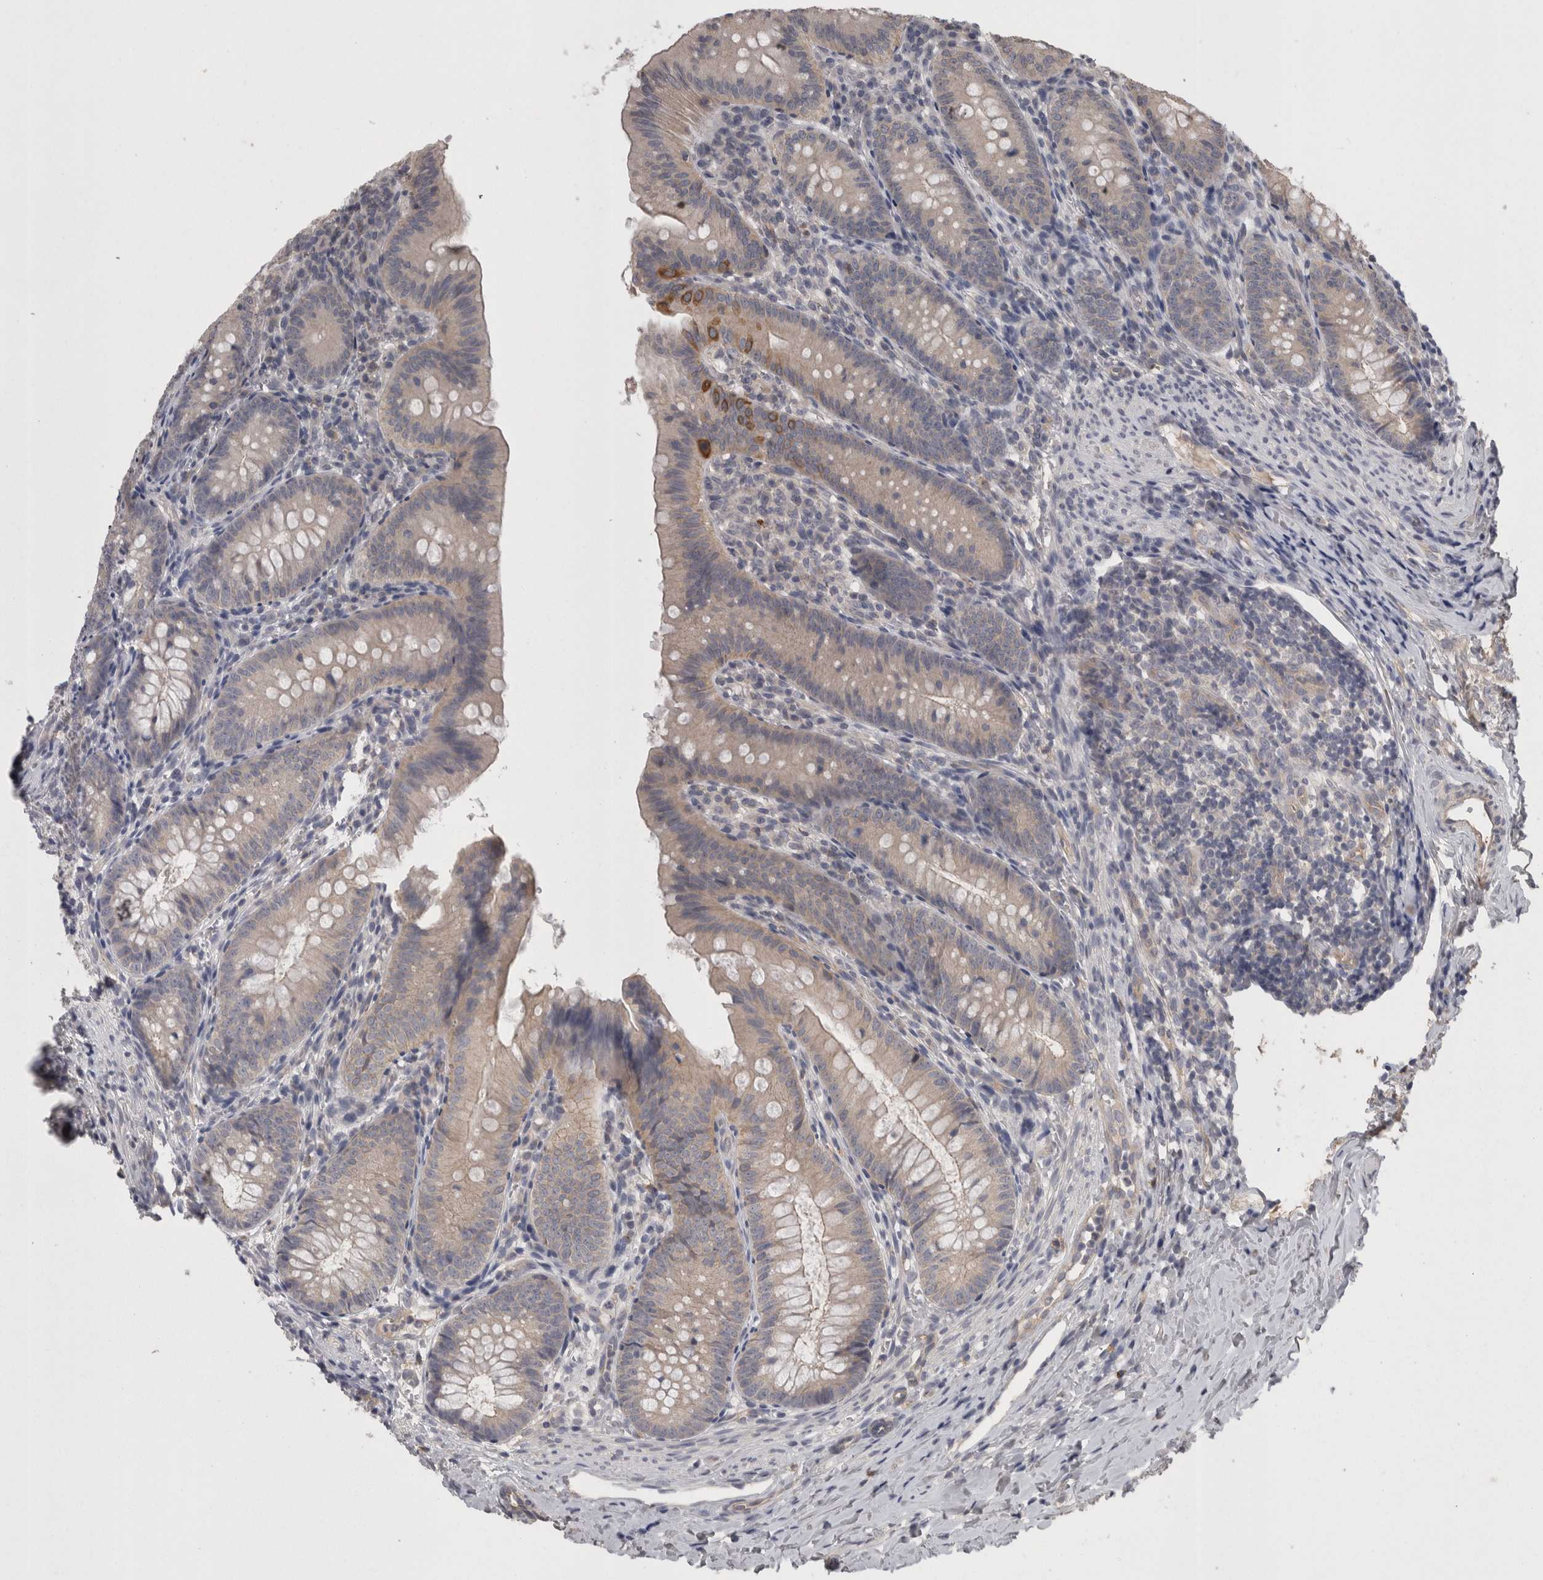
{"staining": {"intensity": "moderate", "quantity": "<25%", "location": "cytoplasmic/membranous"}, "tissue": "appendix", "cell_type": "Glandular cells", "image_type": "normal", "snomed": [{"axis": "morphology", "description": "Normal tissue, NOS"}, {"axis": "topography", "description": "Appendix"}], "caption": "Immunohistochemistry (DAB (3,3'-diaminobenzidine)) staining of normal human appendix shows moderate cytoplasmic/membranous protein expression in about <25% of glandular cells.", "gene": "PON3", "patient": {"sex": "male", "age": 1}}